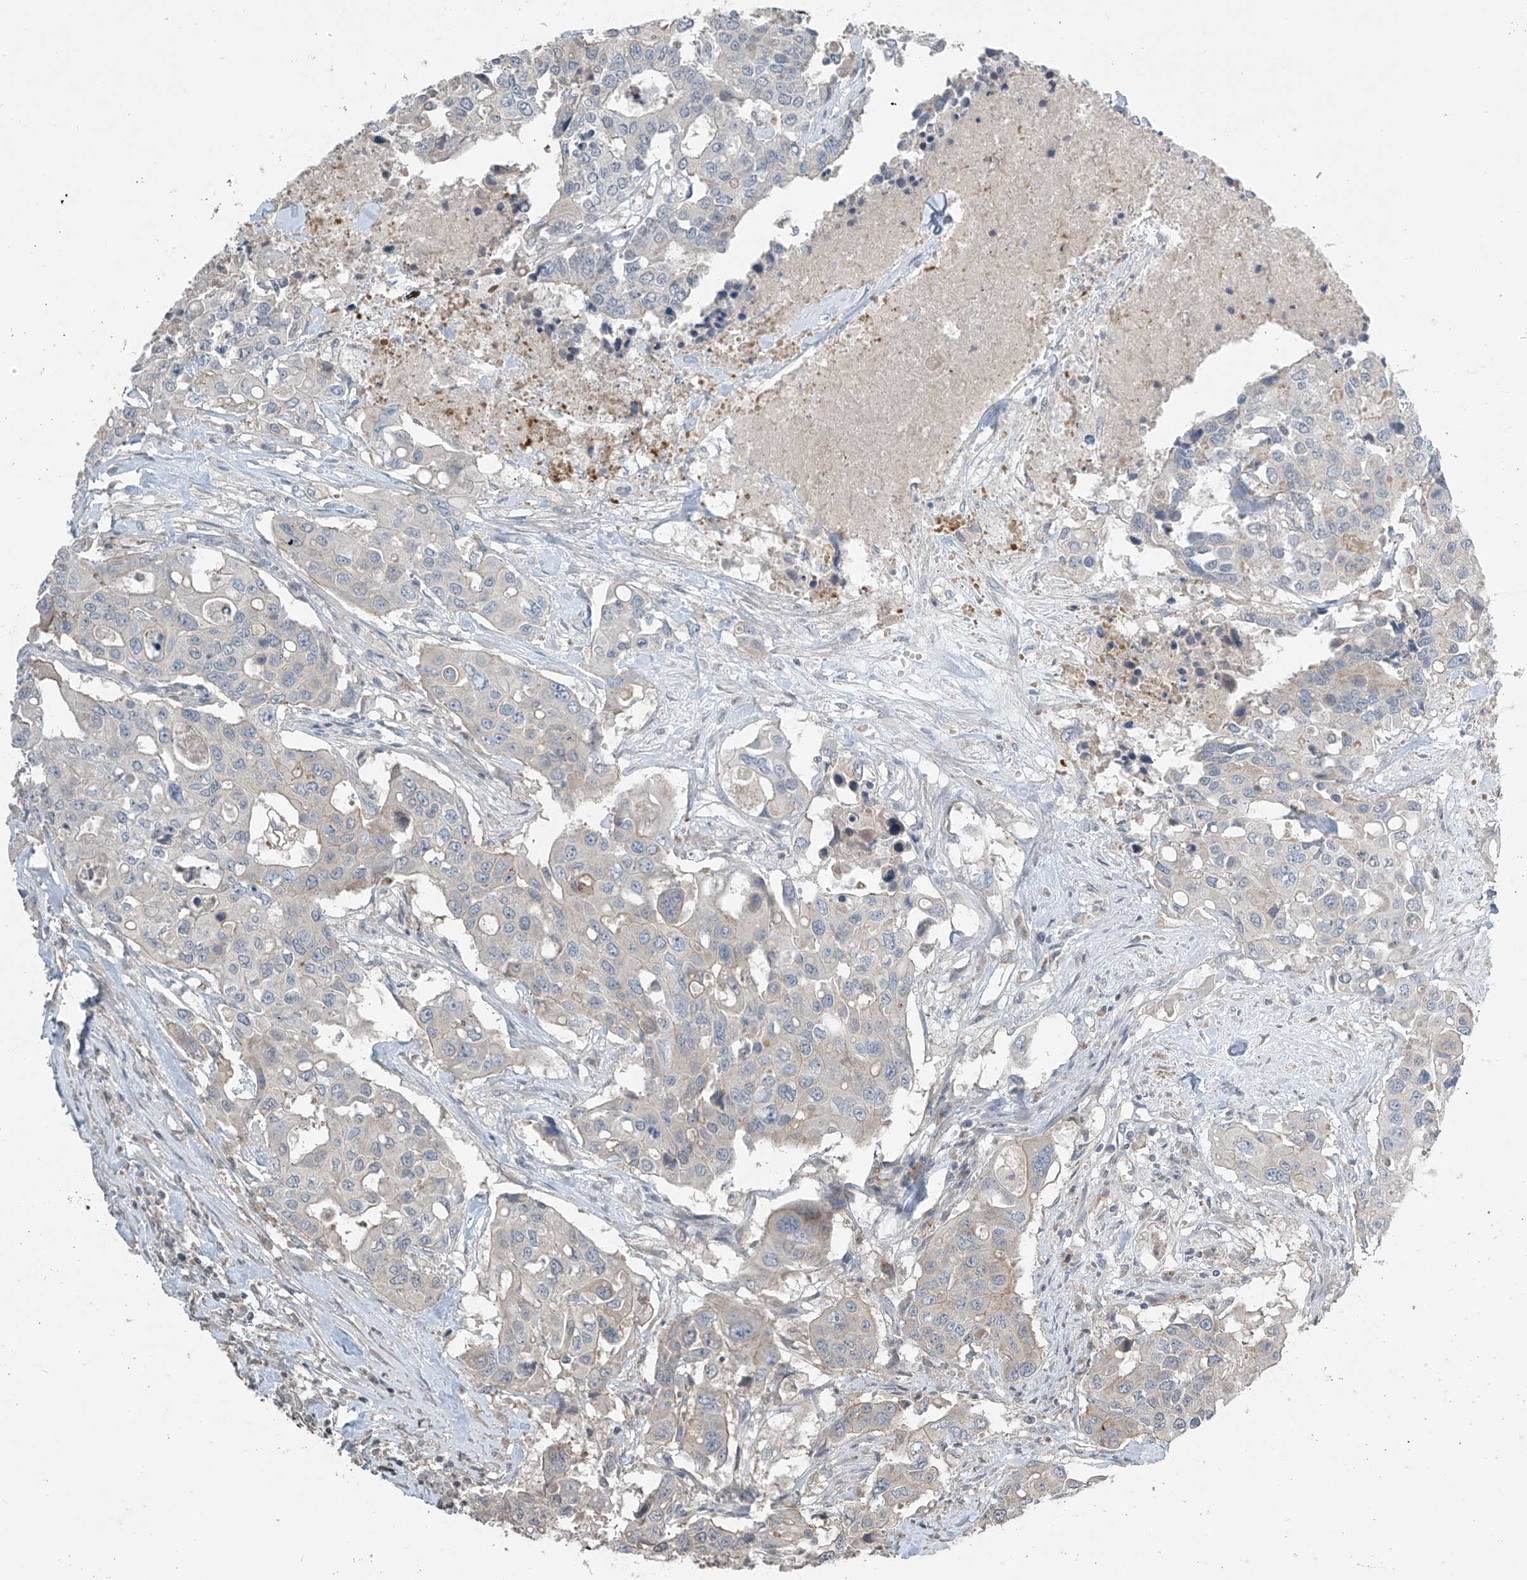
{"staining": {"intensity": "negative", "quantity": "none", "location": "none"}, "tissue": "colorectal cancer", "cell_type": "Tumor cells", "image_type": "cancer", "snomed": [{"axis": "morphology", "description": "Adenocarcinoma, NOS"}, {"axis": "topography", "description": "Colon"}], "caption": "This is an immunohistochemistry histopathology image of adenocarcinoma (colorectal). There is no expression in tumor cells.", "gene": "HOXA11", "patient": {"sex": "male", "age": 77}}